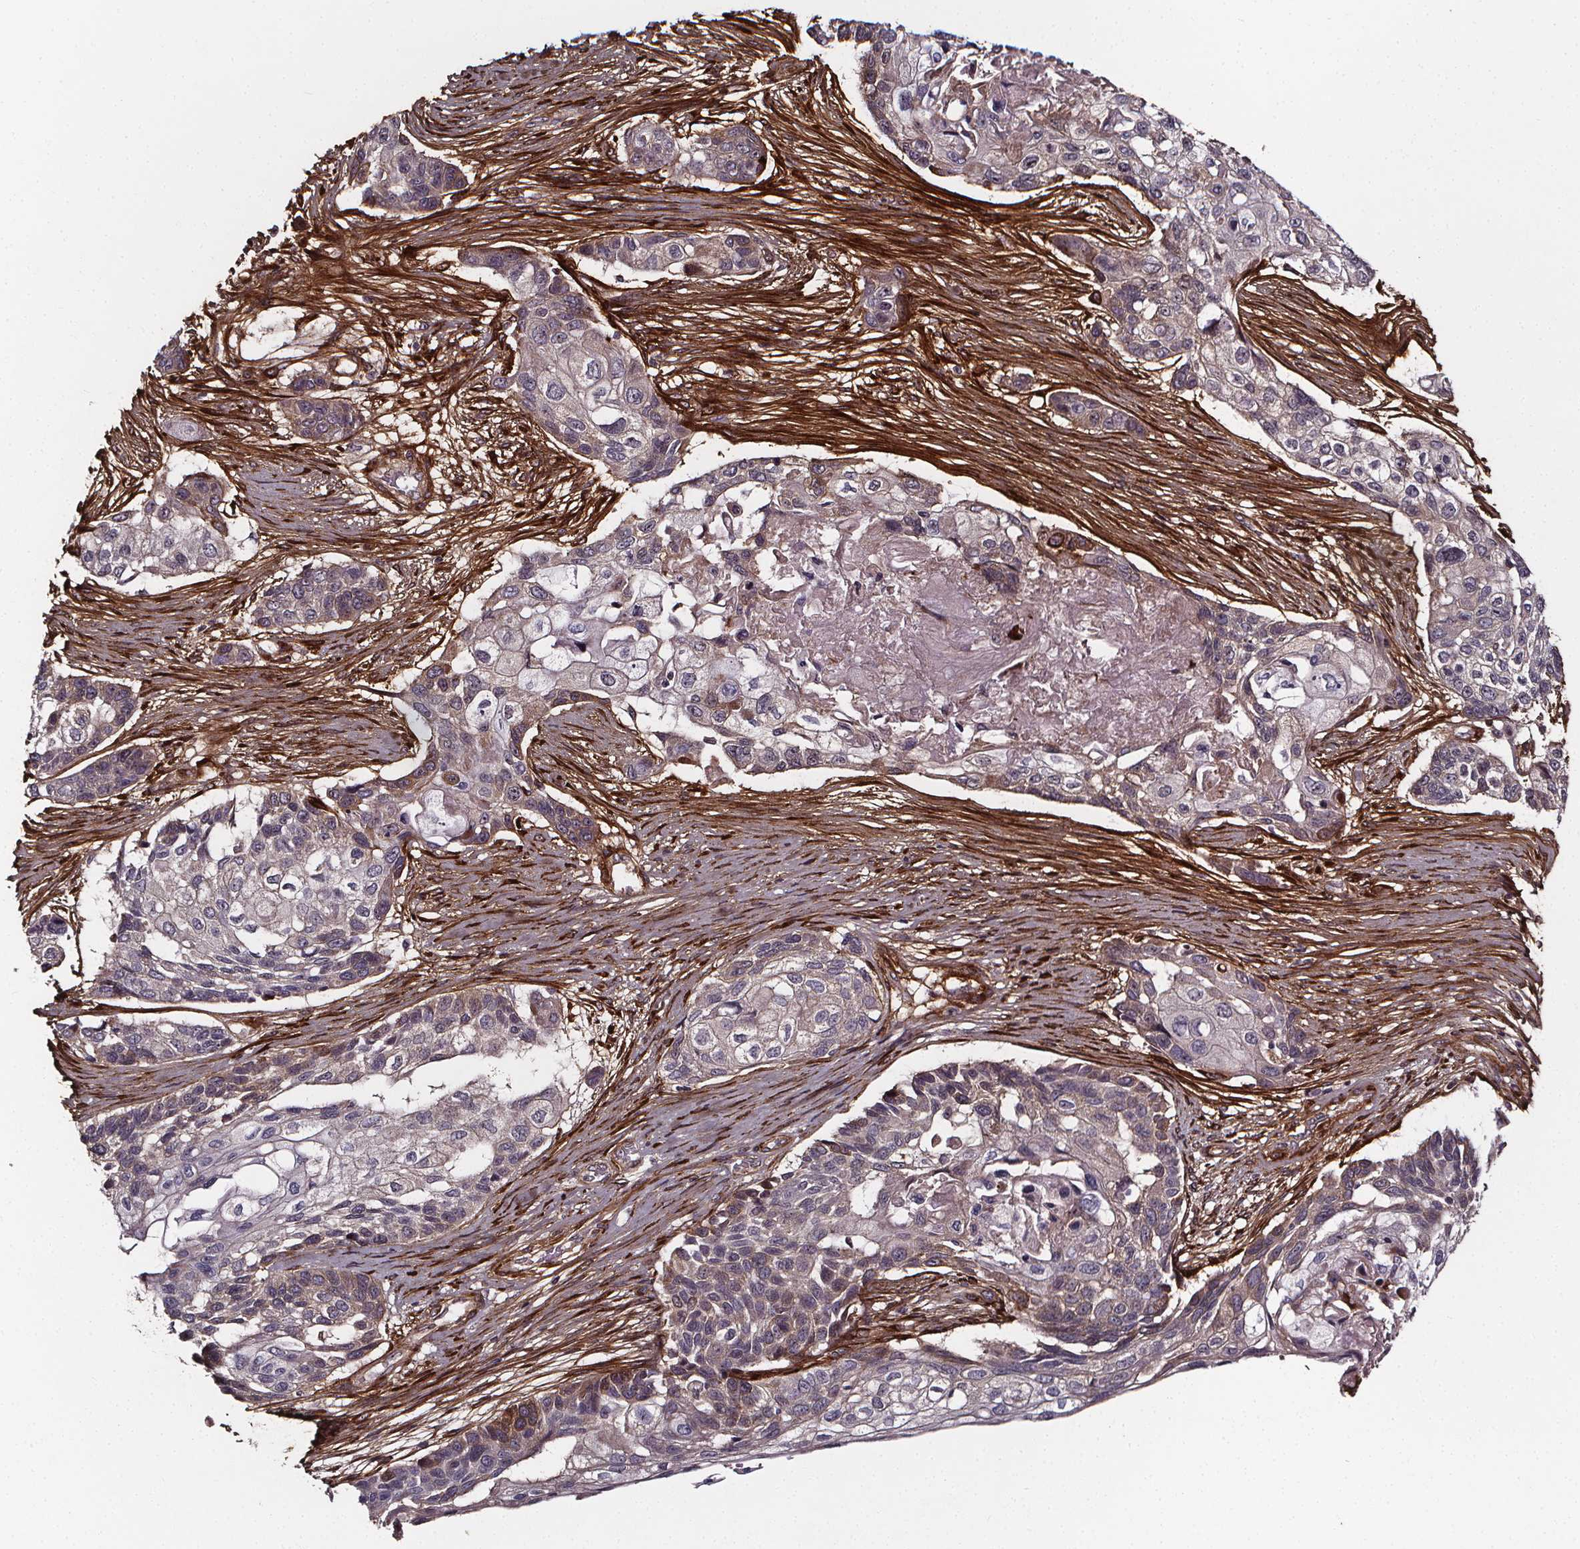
{"staining": {"intensity": "negative", "quantity": "none", "location": "none"}, "tissue": "lung cancer", "cell_type": "Tumor cells", "image_type": "cancer", "snomed": [{"axis": "morphology", "description": "Squamous cell carcinoma, NOS"}, {"axis": "topography", "description": "Lung"}], "caption": "IHC photomicrograph of lung cancer (squamous cell carcinoma) stained for a protein (brown), which exhibits no expression in tumor cells.", "gene": "AEBP1", "patient": {"sex": "male", "age": 69}}